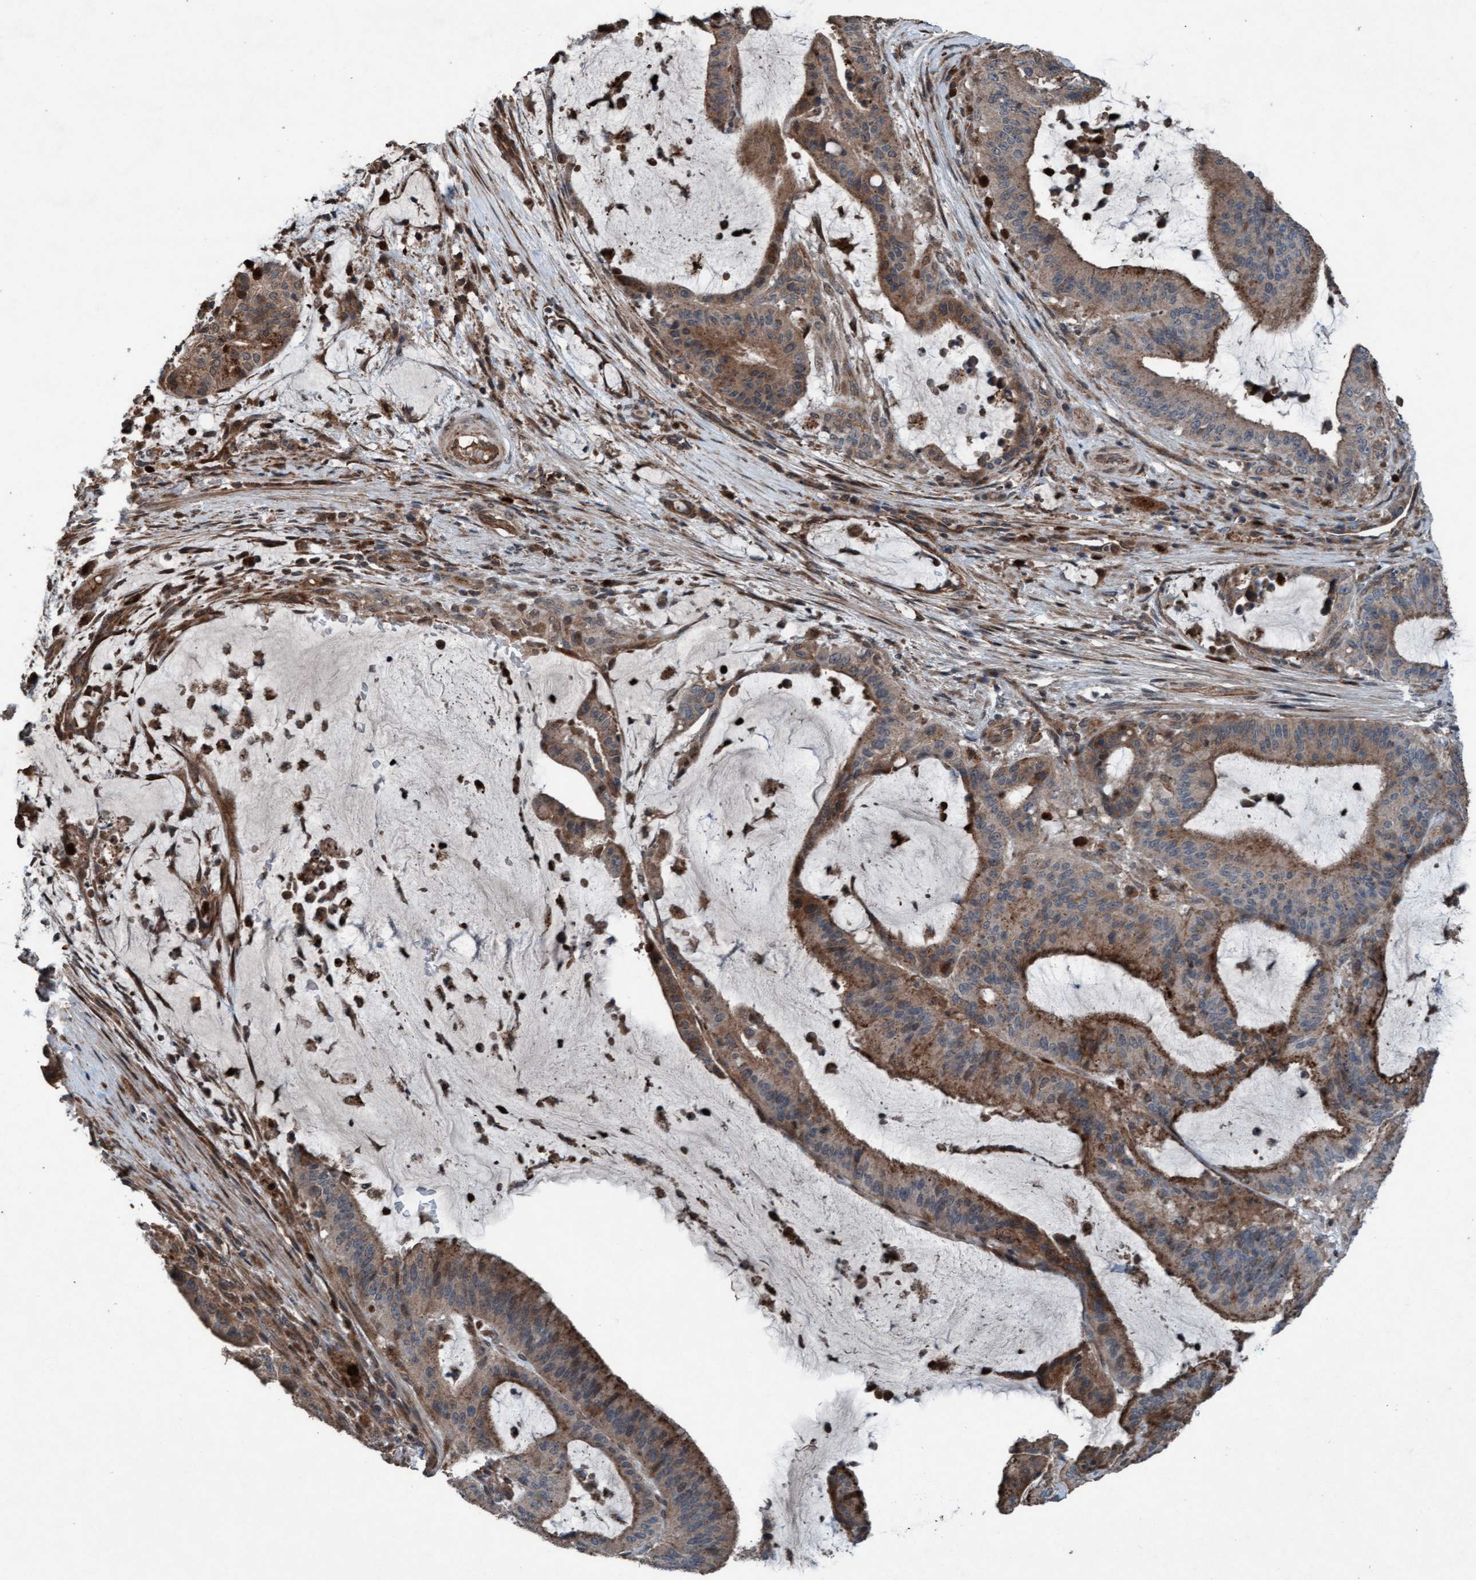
{"staining": {"intensity": "moderate", "quantity": ">75%", "location": "cytoplasmic/membranous"}, "tissue": "liver cancer", "cell_type": "Tumor cells", "image_type": "cancer", "snomed": [{"axis": "morphology", "description": "Normal tissue, NOS"}, {"axis": "morphology", "description": "Cholangiocarcinoma"}, {"axis": "topography", "description": "Liver"}, {"axis": "topography", "description": "Peripheral nerve tissue"}], "caption": "Immunohistochemistry of cholangiocarcinoma (liver) displays medium levels of moderate cytoplasmic/membranous staining in approximately >75% of tumor cells.", "gene": "PLXNB2", "patient": {"sex": "female", "age": 73}}